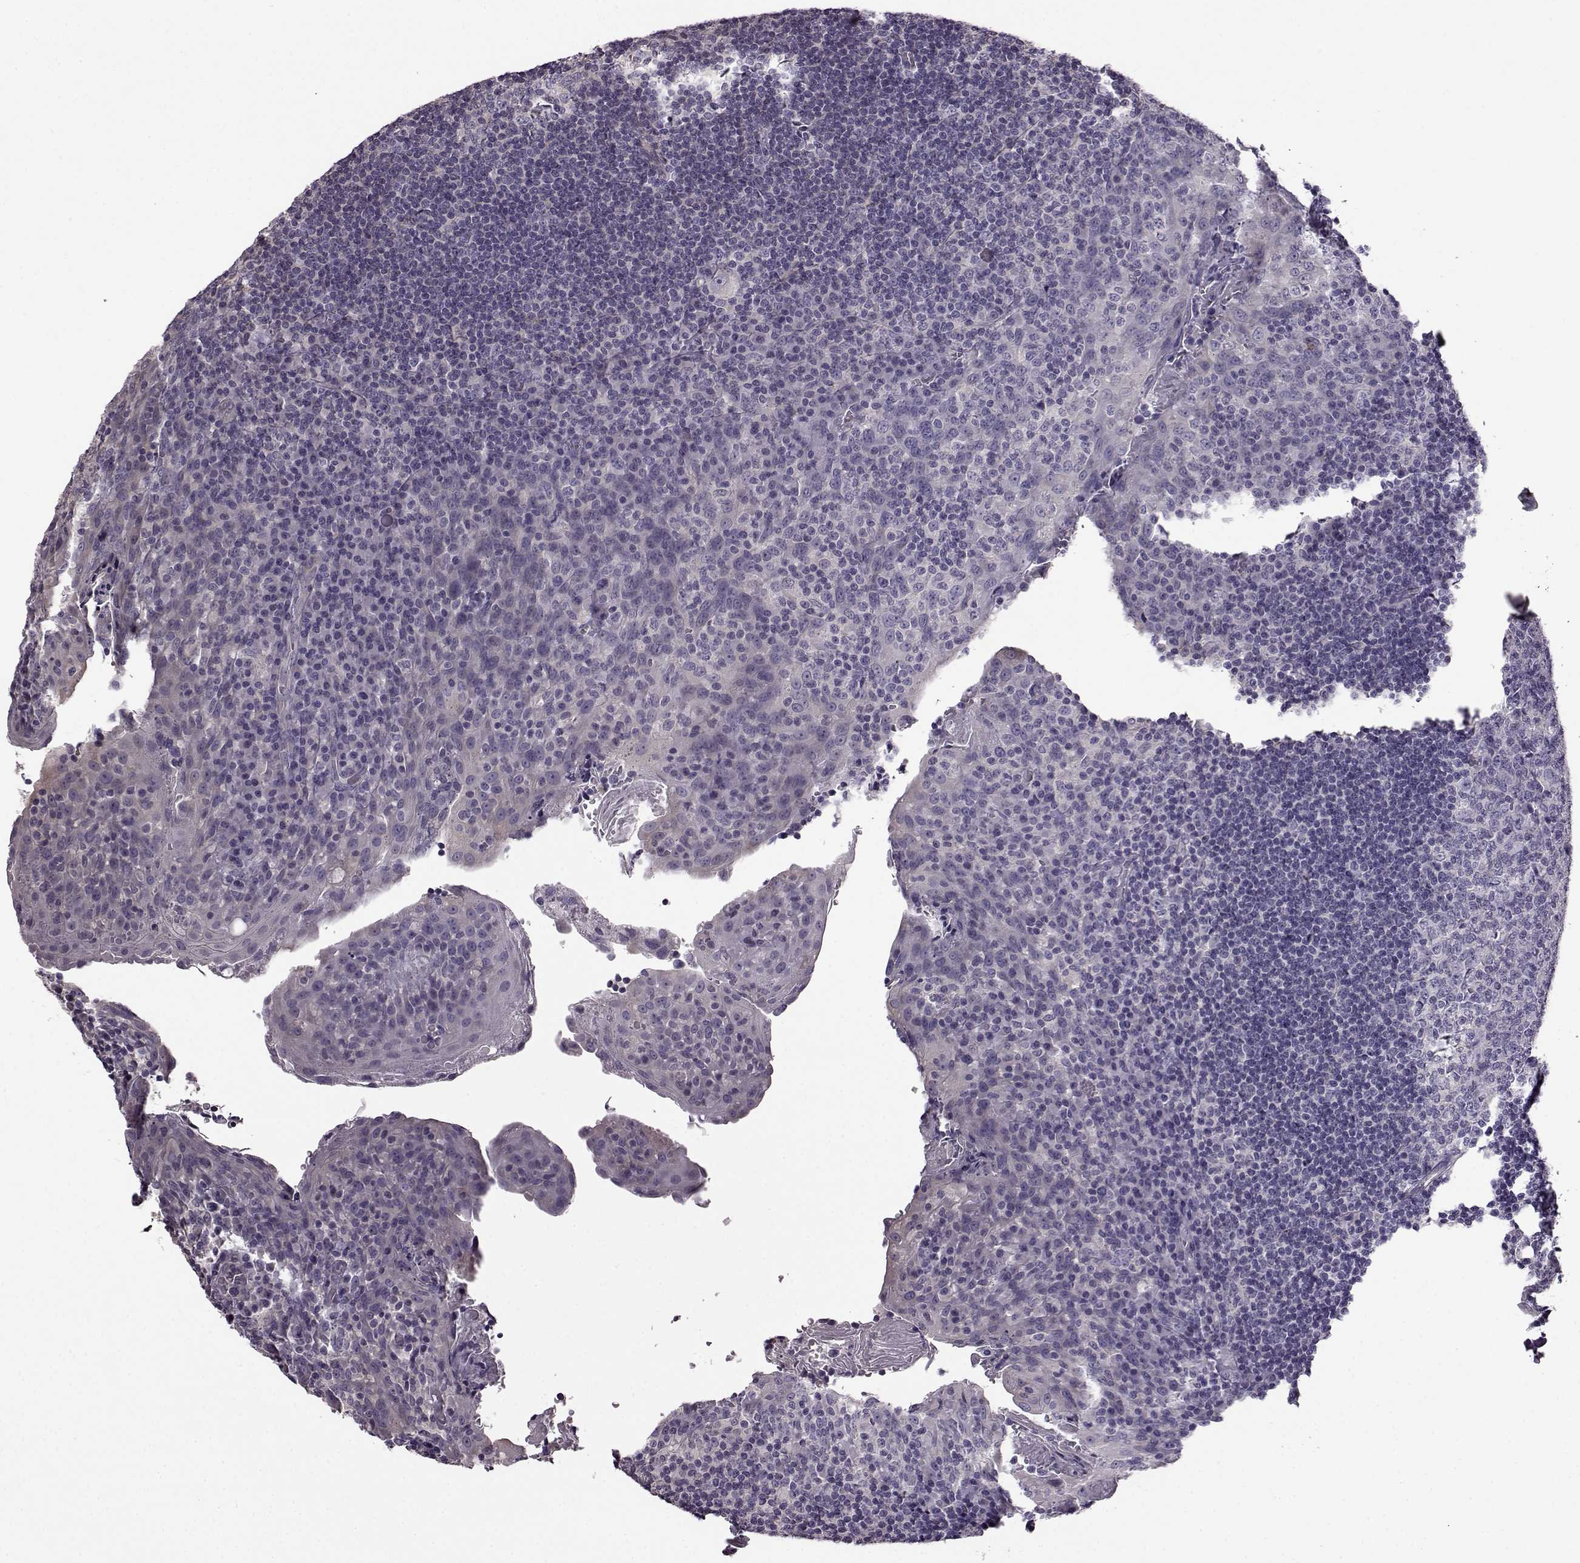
{"staining": {"intensity": "negative", "quantity": "none", "location": "none"}, "tissue": "tonsil", "cell_type": "Germinal center cells", "image_type": "normal", "snomed": [{"axis": "morphology", "description": "Normal tissue, NOS"}, {"axis": "topography", "description": "Tonsil"}], "caption": "Germinal center cells show no significant protein positivity in unremarkable tonsil. (Stains: DAB IHC with hematoxylin counter stain, Microscopy: brightfield microscopy at high magnification).", "gene": "EDDM3B", "patient": {"sex": "male", "age": 17}}